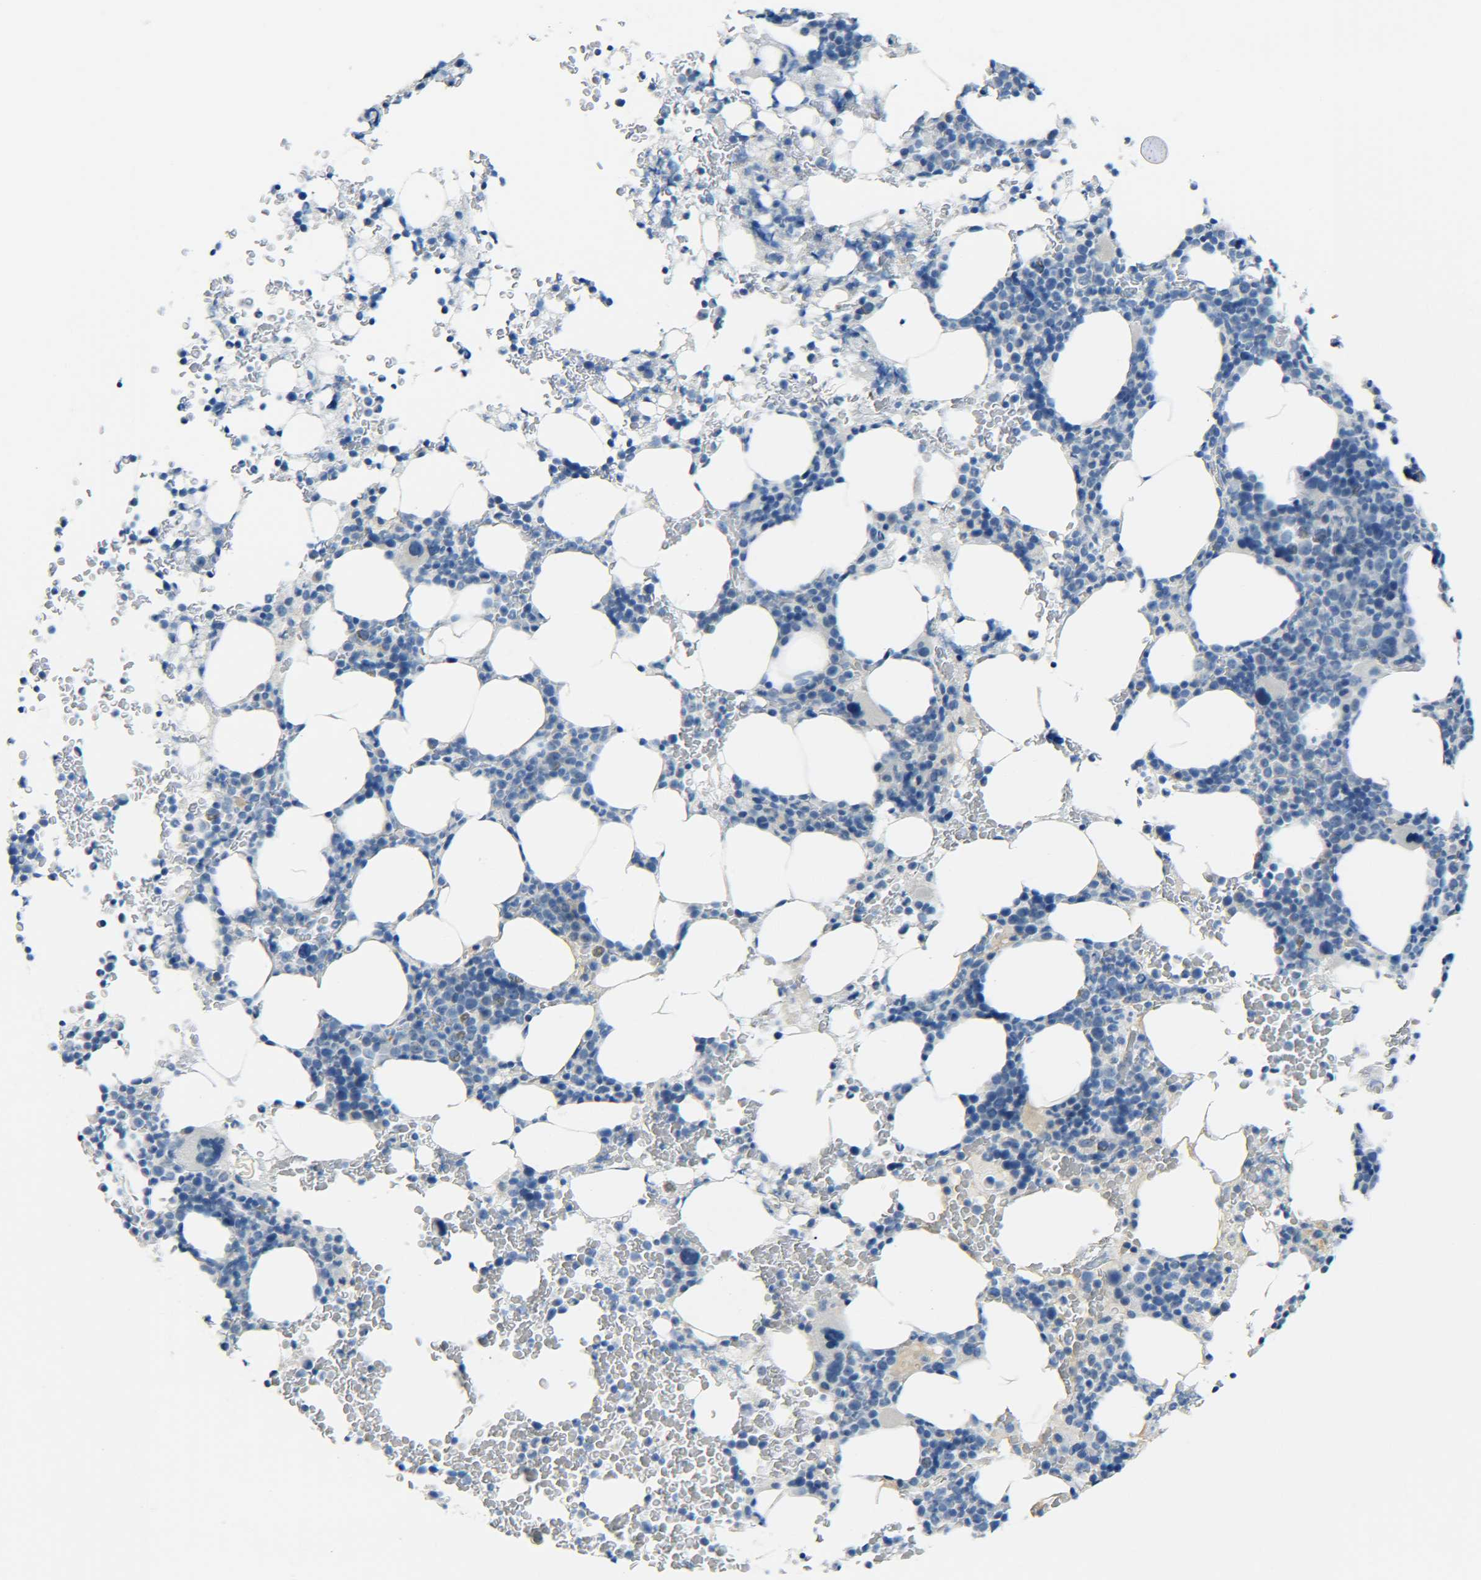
{"staining": {"intensity": "negative", "quantity": "none", "location": "none"}, "tissue": "bone marrow", "cell_type": "Hematopoietic cells", "image_type": "normal", "snomed": [{"axis": "morphology", "description": "Normal tissue, NOS"}, {"axis": "morphology", "description": "Inflammation, NOS"}, {"axis": "topography", "description": "Bone marrow"}], "caption": "This is an IHC photomicrograph of normal human bone marrow. There is no staining in hematopoietic cells.", "gene": "C15orf48", "patient": {"sex": "female", "age": 84}}